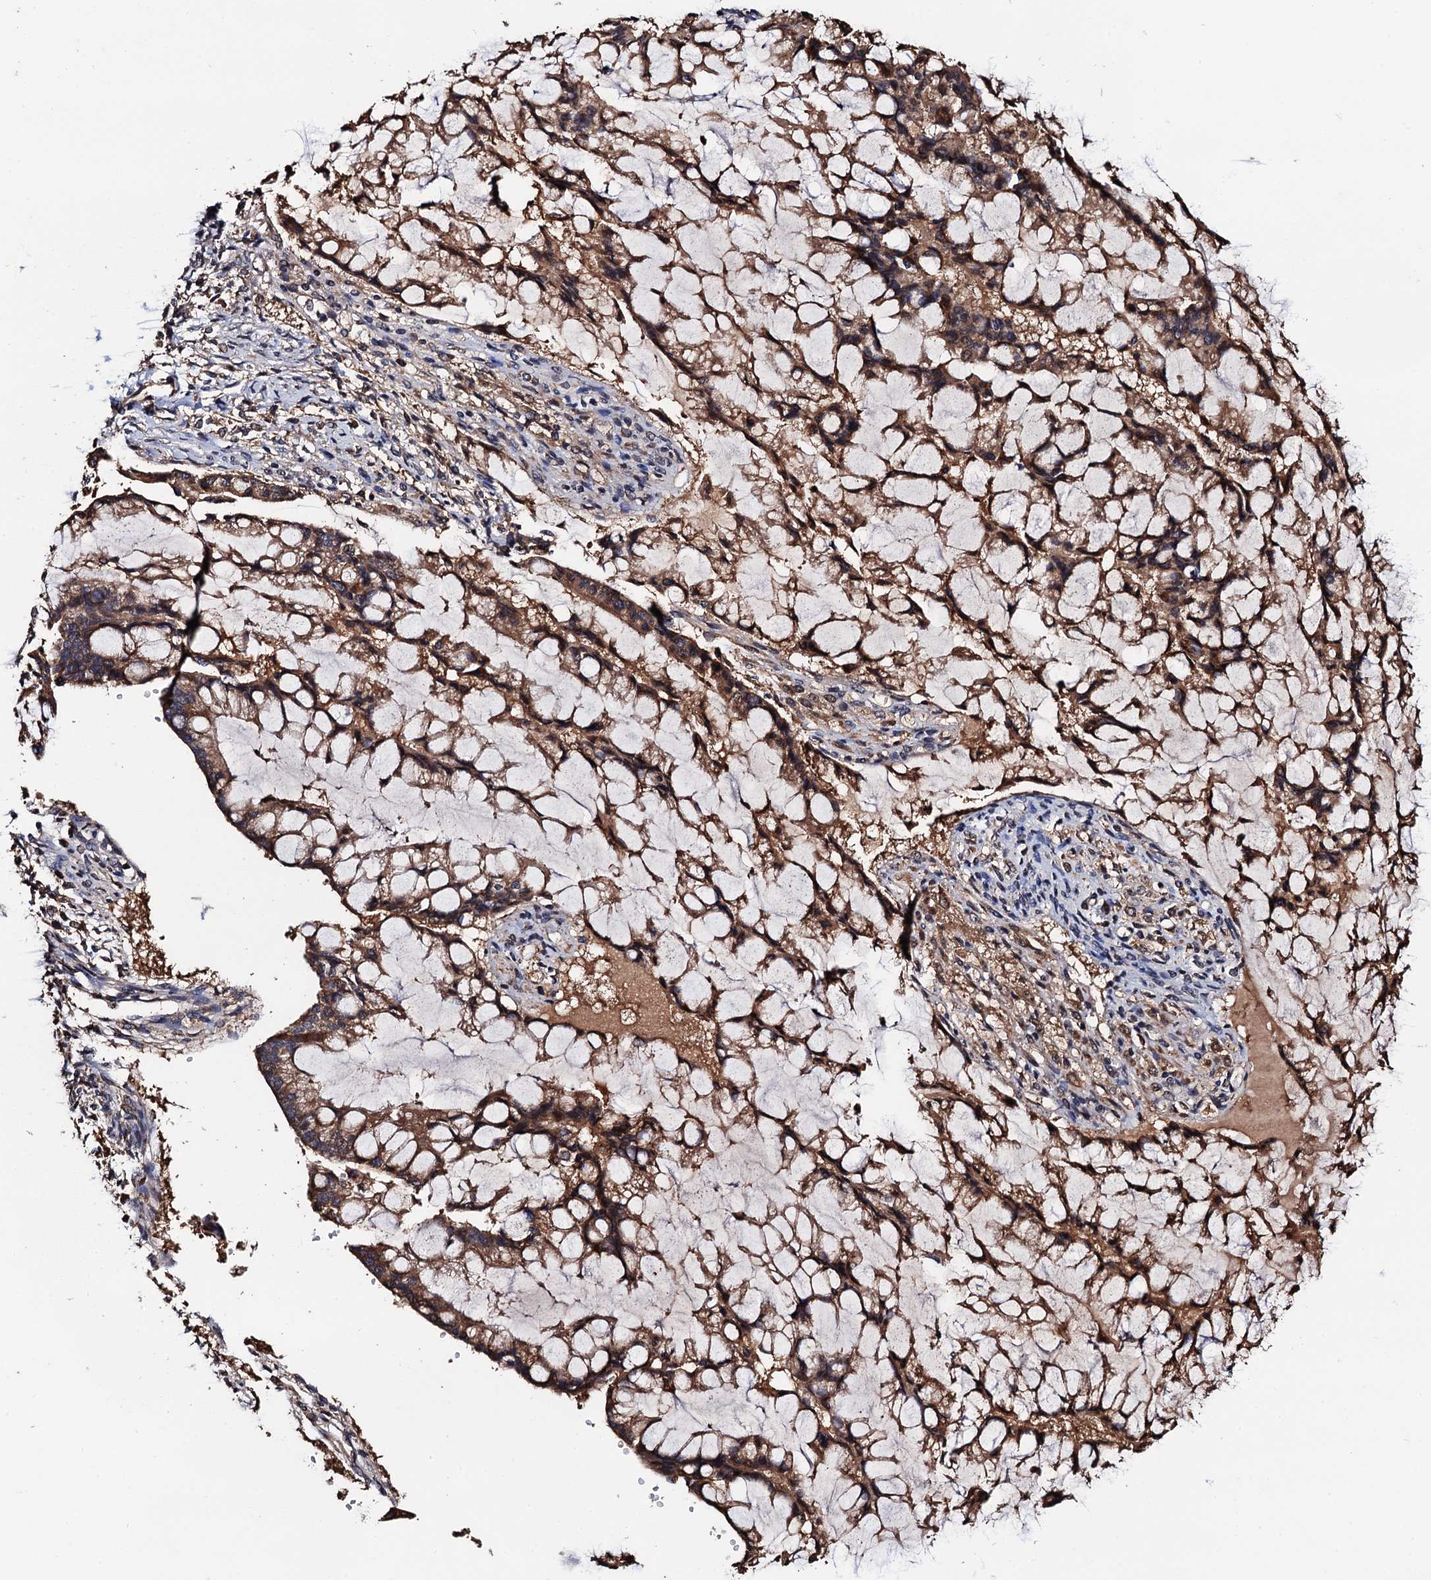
{"staining": {"intensity": "moderate", "quantity": ">75%", "location": "cytoplasmic/membranous"}, "tissue": "ovarian cancer", "cell_type": "Tumor cells", "image_type": "cancer", "snomed": [{"axis": "morphology", "description": "Cystadenocarcinoma, mucinous, NOS"}, {"axis": "topography", "description": "Ovary"}], "caption": "An immunohistochemistry photomicrograph of neoplastic tissue is shown. Protein staining in brown labels moderate cytoplasmic/membranous positivity in ovarian cancer within tumor cells.", "gene": "RGS11", "patient": {"sex": "female", "age": 73}}